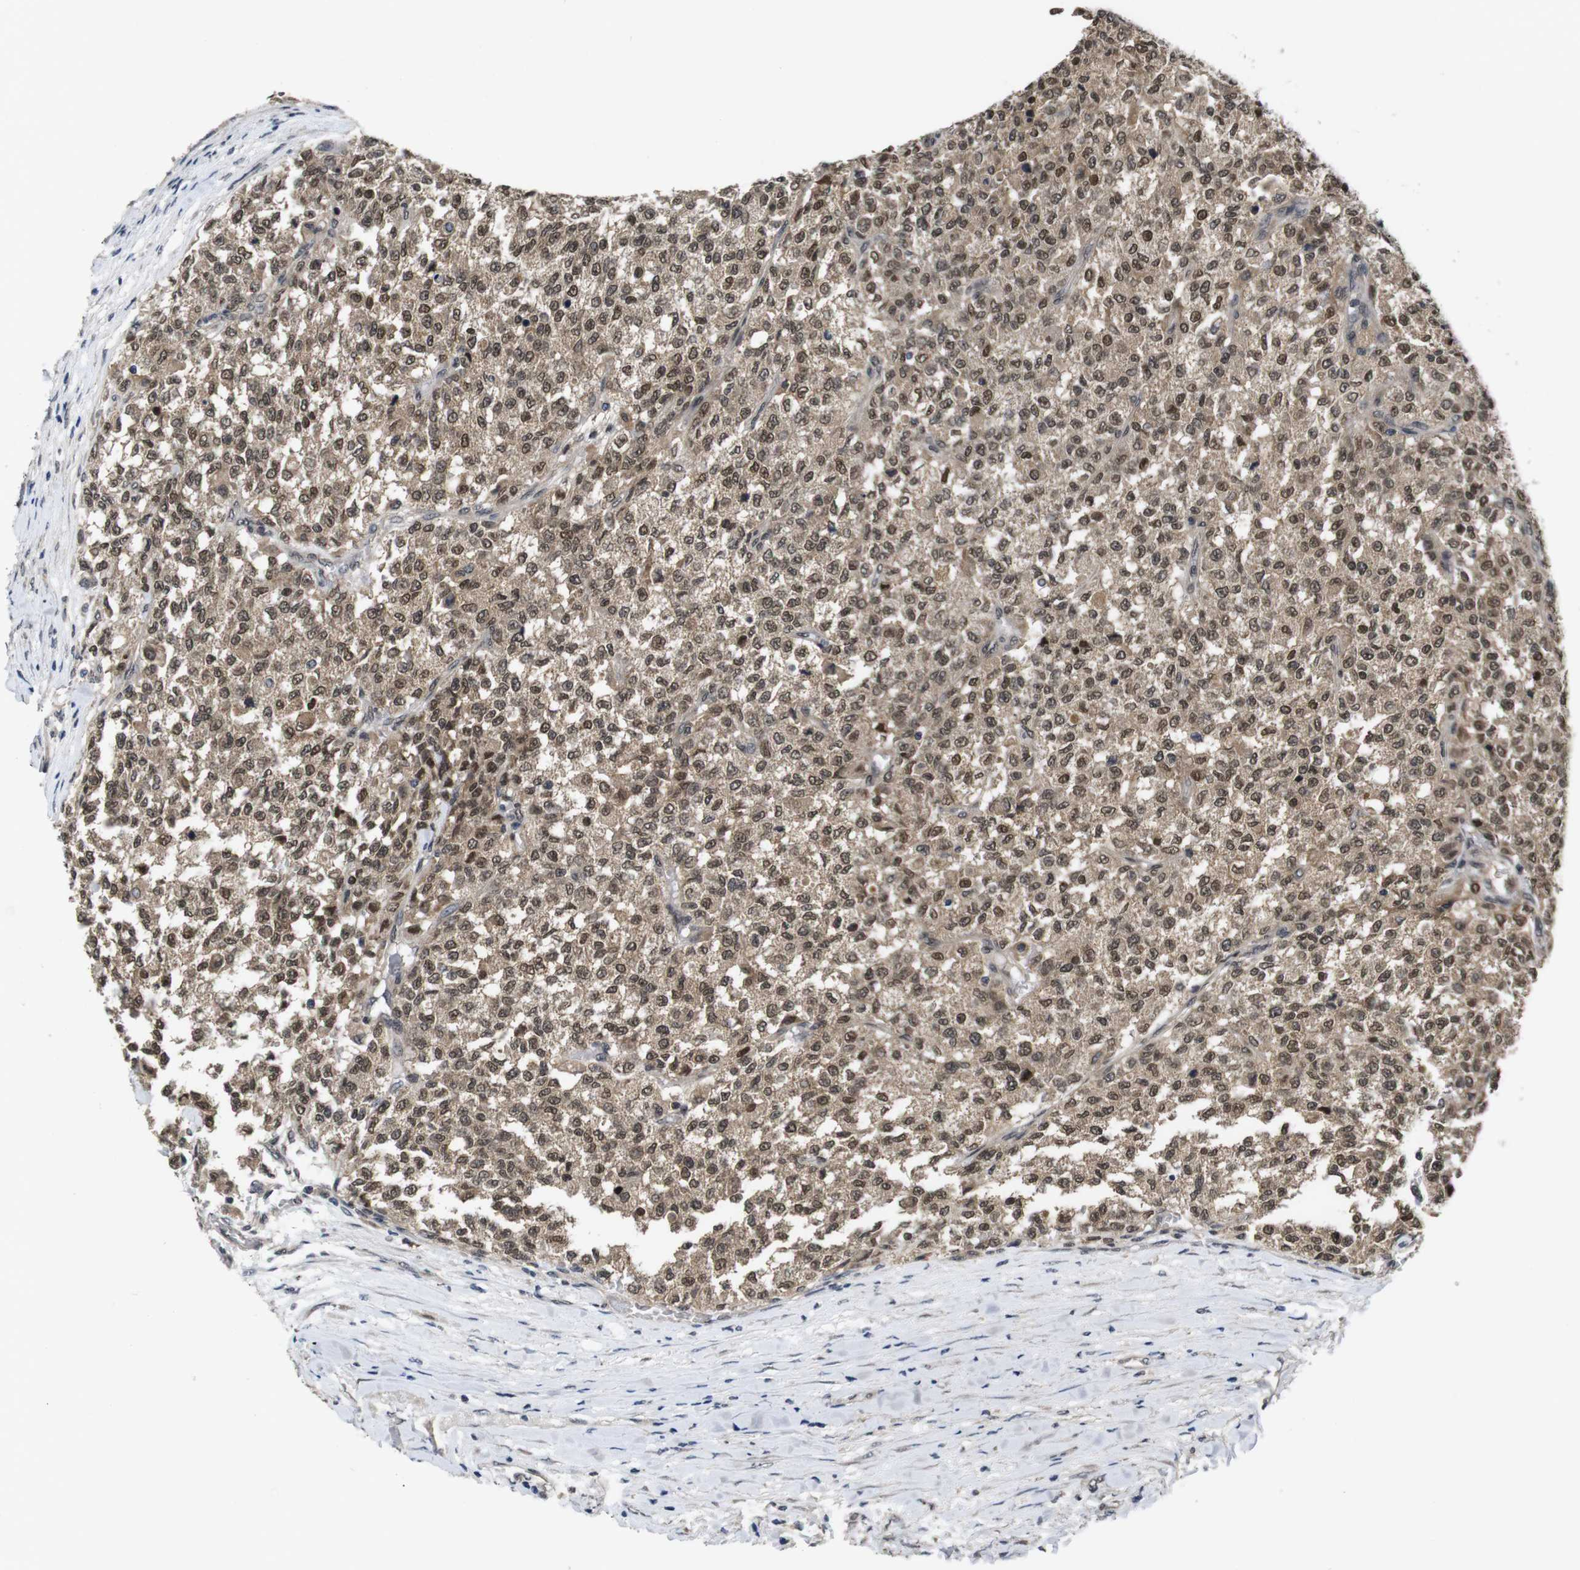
{"staining": {"intensity": "moderate", "quantity": ">75%", "location": "cytoplasmic/membranous,nuclear"}, "tissue": "testis cancer", "cell_type": "Tumor cells", "image_type": "cancer", "snomed": [{"axis": "morphology", "description": "Seminoma, NOS"}, {"axis": "topography", "description": "Testis"}], "caption": "Immunohistochemical staining of human testis cancer (seminoma) demonstrates medium levels of moderate cytoplasmic/membranous and nuclear positivity in approximately >75% of tumor cells. (DAB (3,3'-diaminobenzidine) = brown stain, brightfield microscopy at high magnification).", "gene": "ZBTB46", "patient": {"sex": "male", "age": 59}}